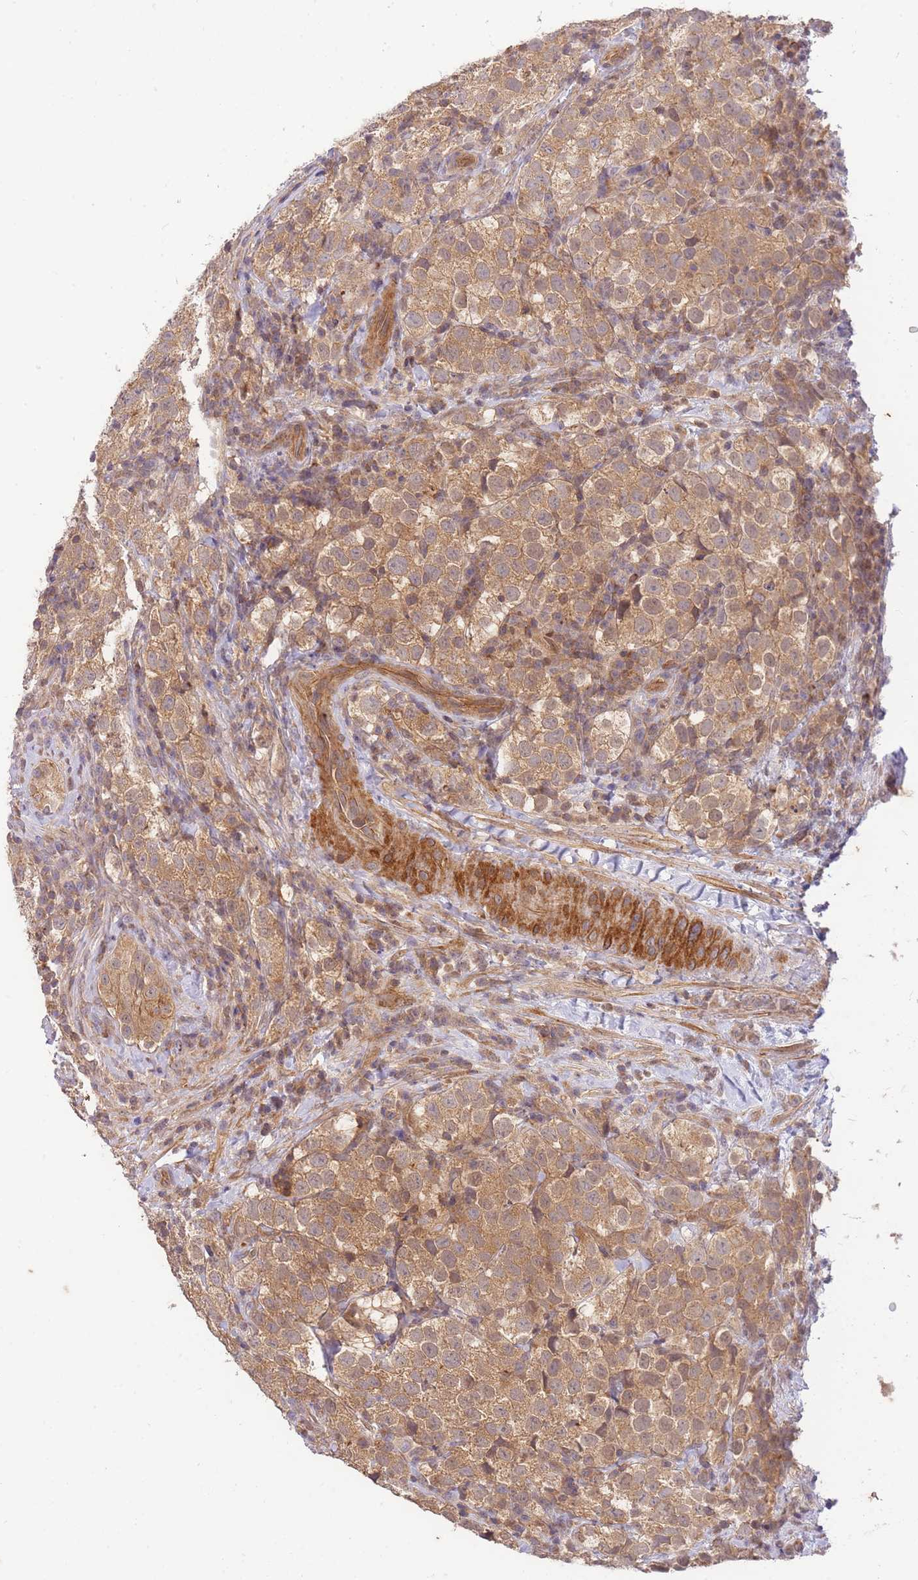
{"staining": {"intensity": "moderate", "quantity": ">75%", "location": "cytoplasmic/membranous"}, "tissue": "testis cancer", "cell_type": "Tumor cells", "image_type": "cancer", "snomed": [{"axis": "morphology", "description": "Seminoma, NOS"}, {"axis": "topography", "description": "Testis"}], "caption": "Human testis cancer stained with a protein marker reveals moderate staining in tumor cells.", "gene": "ST8SIA4", "patient": {"sex": "male", "age": 34}}